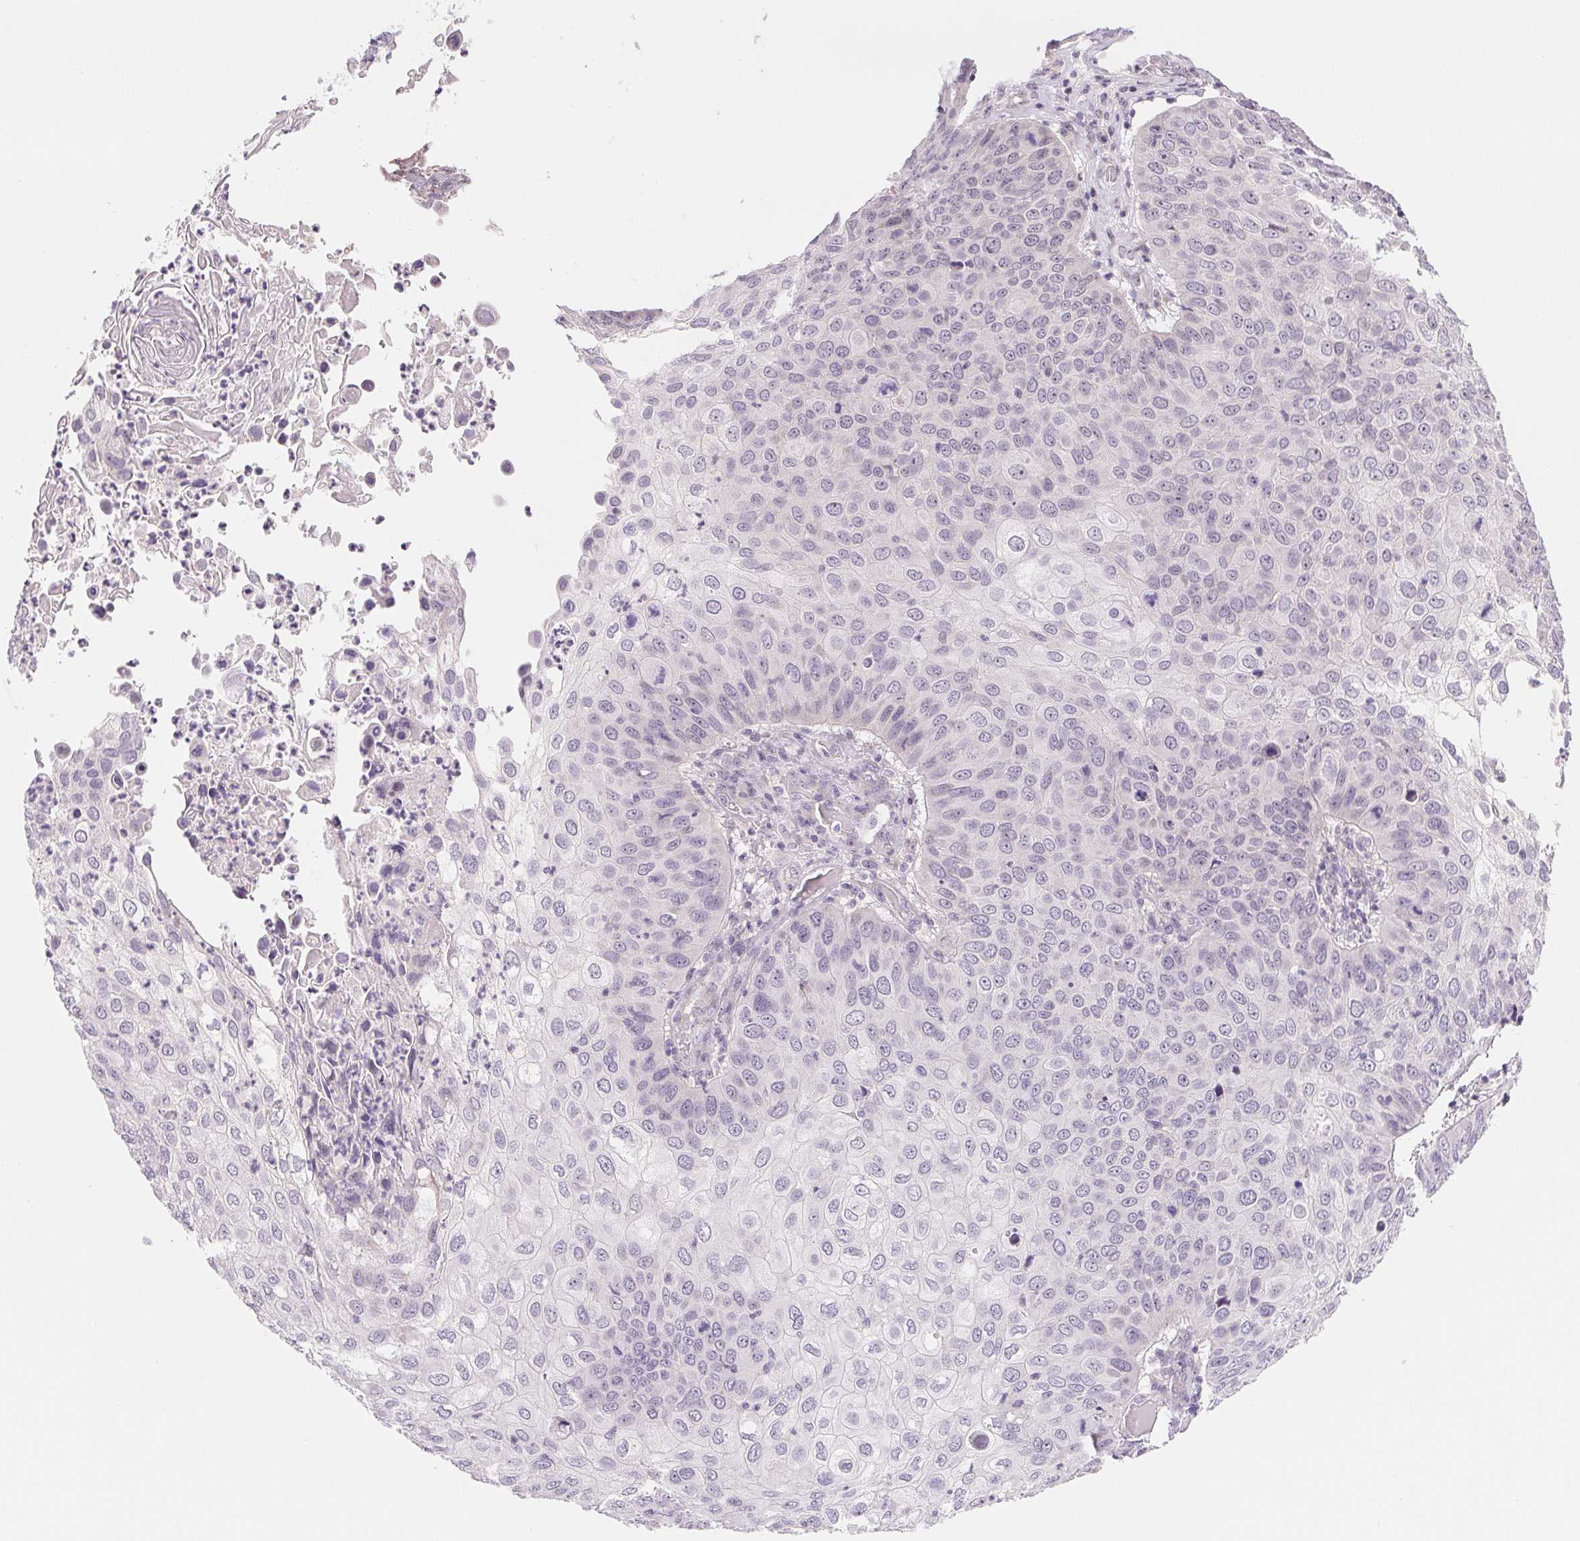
{"staining": {"intensity": "negative", "quantity": "none", "location": "none"}, "tissue": "skin cancer", "cell_type": "Tumor cells", "image_type": "cancer", "snomed": [{"axis": "morphology", "description": "Squamous cell carcinoma, NOS"}, {"axis": "topography", "description": "Skin"}], "caption": "This is a micrograph of immunohistochemistry (IHC) staining of skin cancer (squamous cell carcinoma), which shows no expression in tumor cells.", "gene": "LCA5L", "patient": {"sex": "male", "age": 87}}